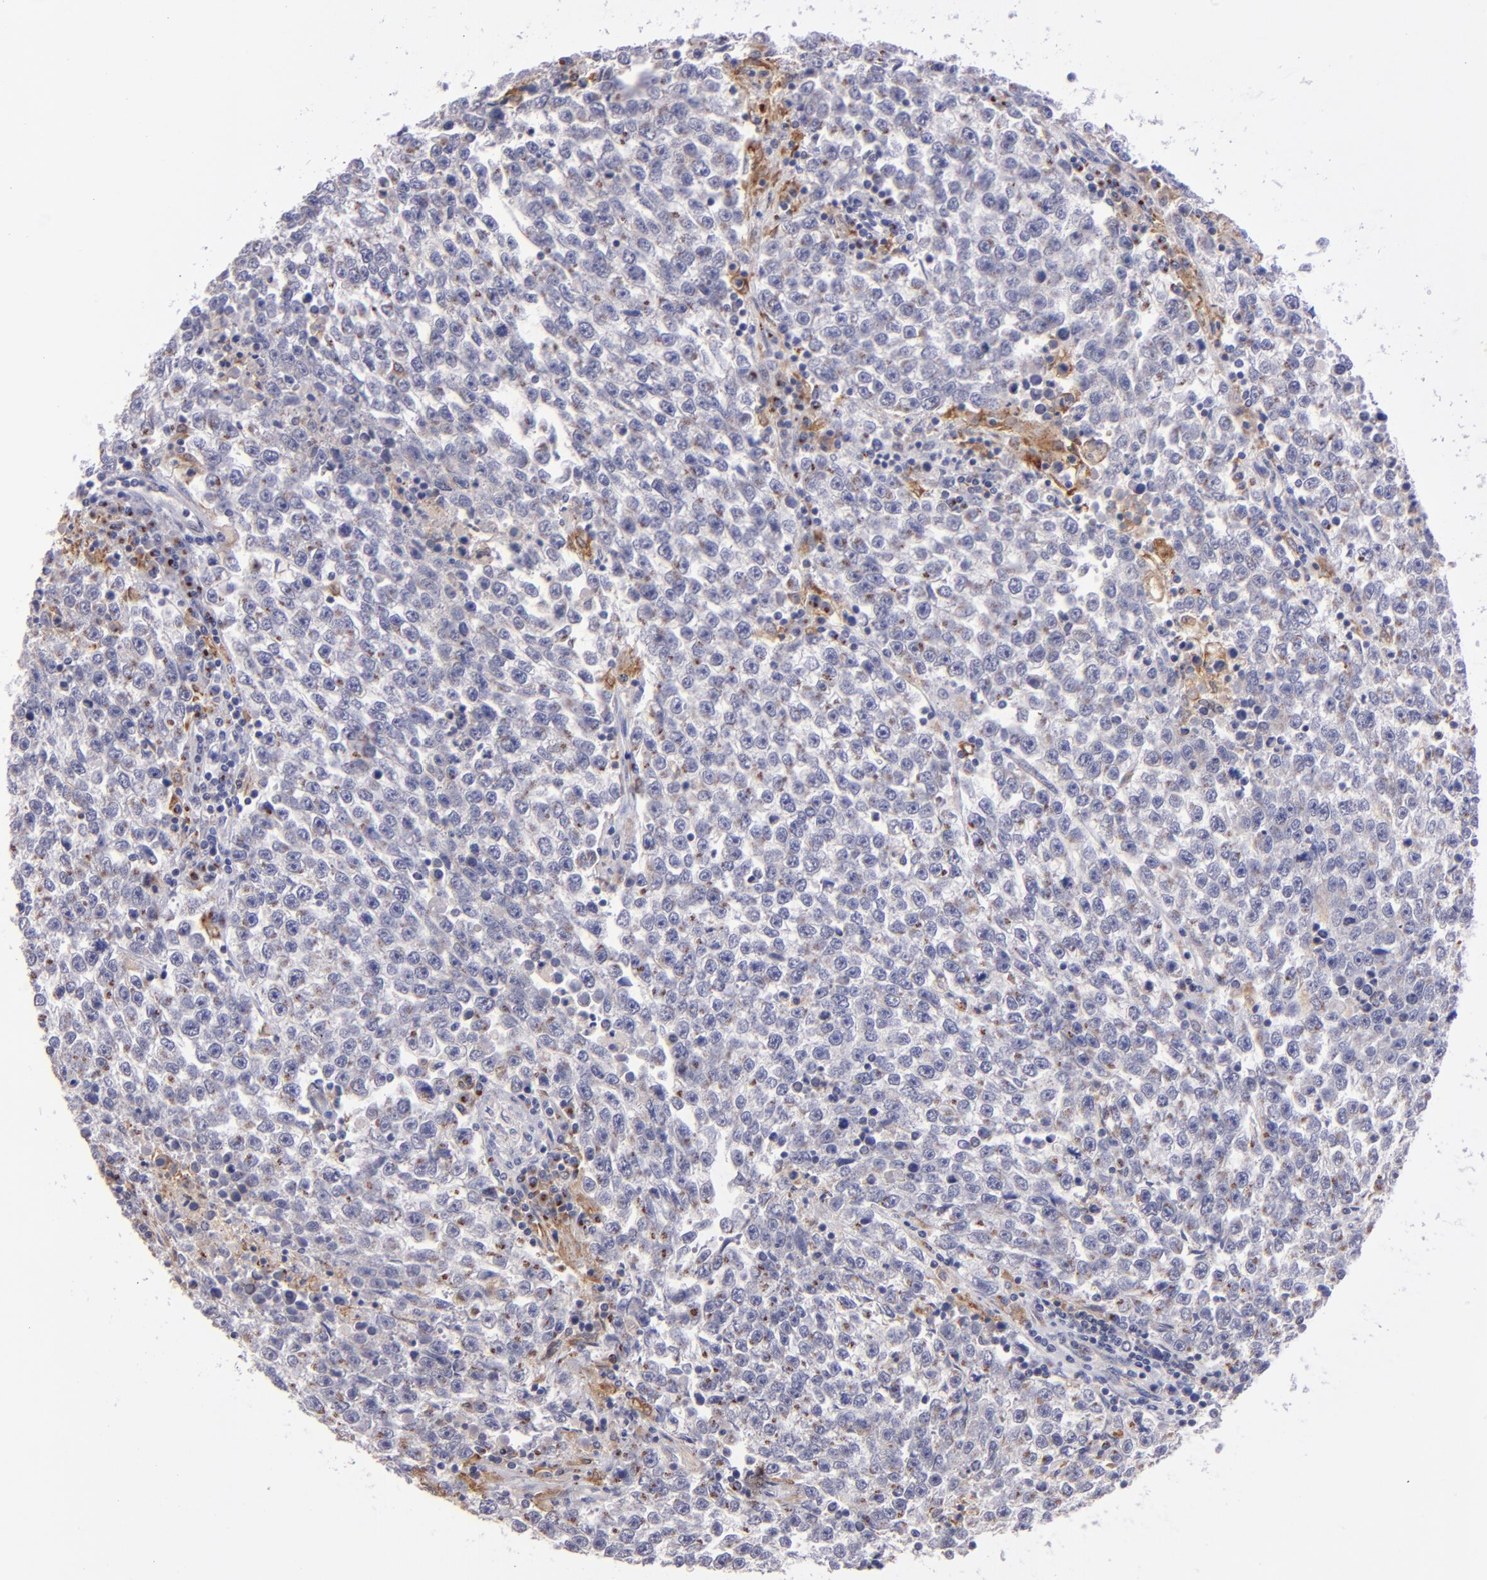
{"staining": {"intensity": "moderate", "quantity": "<25%", "location": "cytoplasmic/membranous"}, "tissue": "testis cancer", "cell_type": "Tumor cells", "image_type": "cancer", "snomed": [{"axis": "morphology", "description": "Seminoma, NOS"}, {"axis": "topography", "description": "Testis"}], "caption": "Immunohistochemistry (IHC) of seminoma (testis) demonstrates low levels of moderate cytoplasmic/membranous staining in about <25% of tumor cells. (DAB IHC, brown staining for protein, blue staining for nuclei).", "gene": "PTGS1", "patient": {"sex": "male", "age": 36}}